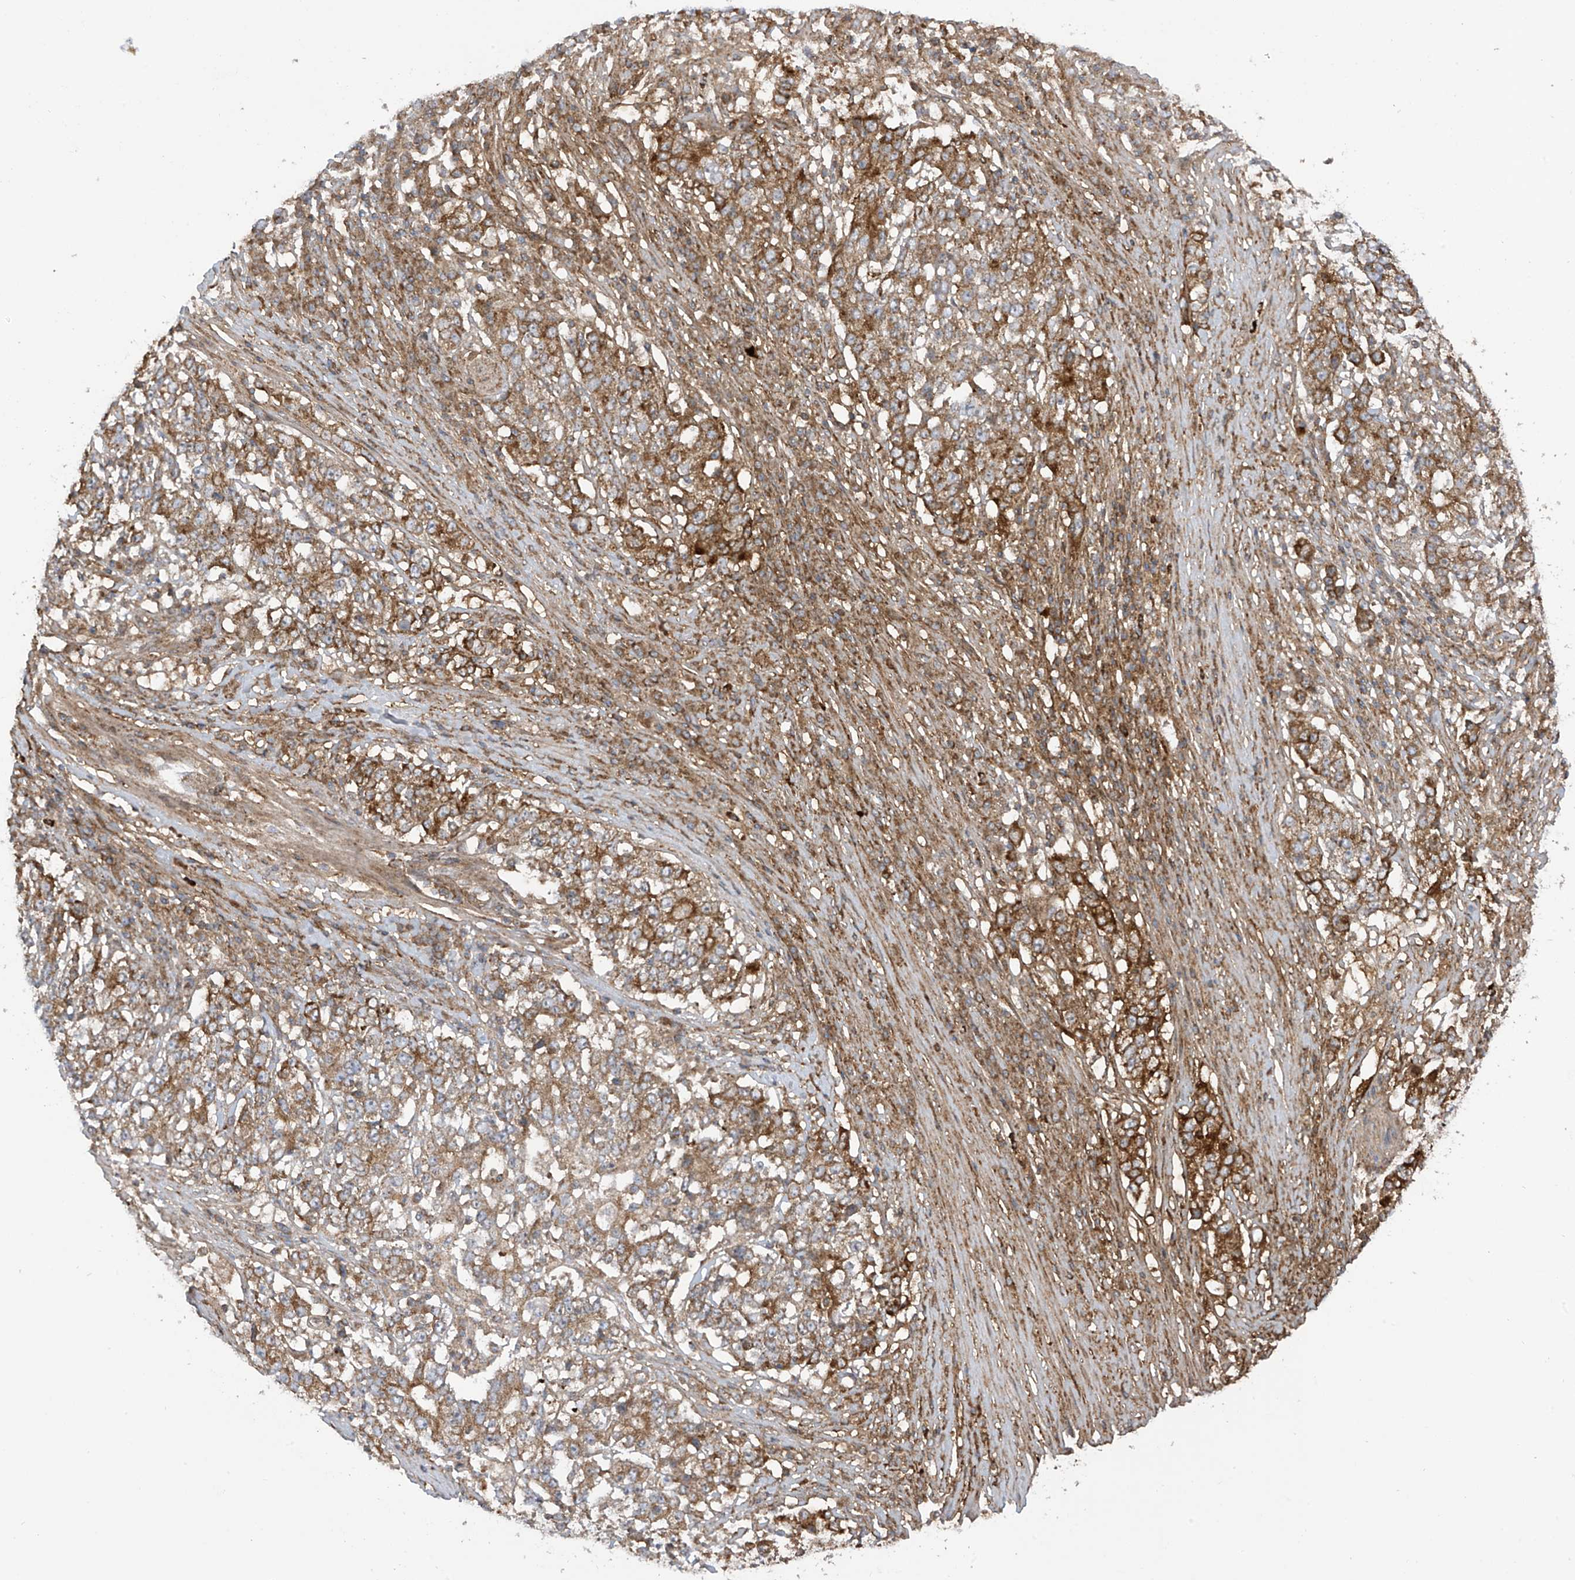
{"staining": {"intensity": "moderate", "quantity": ">75%", "location": "cytoplasmic/membranous"}, "tissue": "stomach cancer", "cell_type": "Tumor cells", "image_type": "cancer", "snomed": [{"axis": "morphology", "description": "Adenocarcinoma, NOS"}, {"axis": "topography", "description": "Stomach"}], "caption": "Stomach cancer (adenocarcinoma) stained with DAB IHC displays medium levels of moderate cytoplasmic/membranous positivity in approximately >75% of tumor cells.", "gene": "REPS1", "patient": {"sex": "male", "age": 59}}